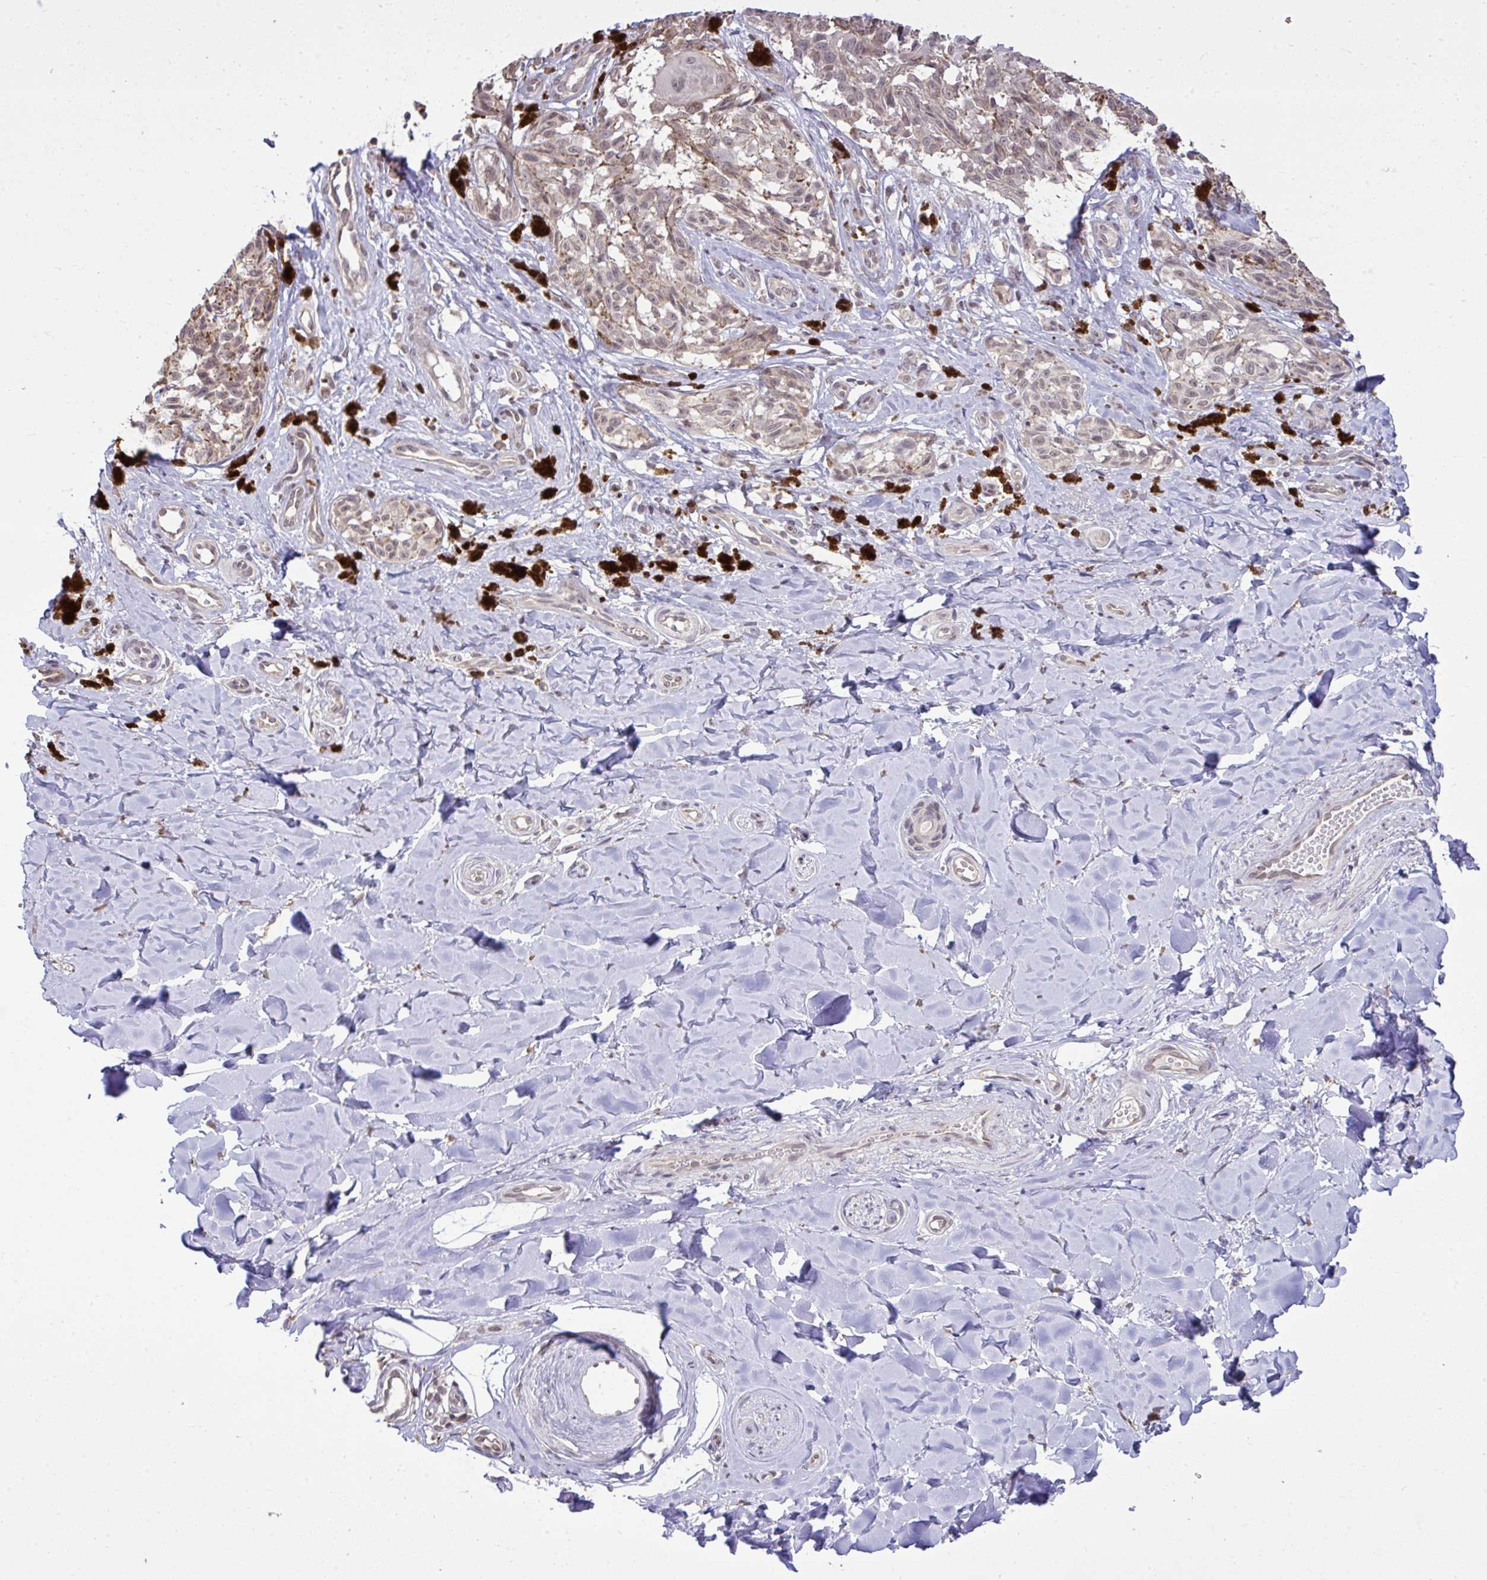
{"staining": {"intensity": "negative", "quantity": "none", "location": "none"}, "tissue": "melanoma", "cell_type": "Tumor cells", "image_type": "cancer", "snomed": [{"axis": "morphology", "description": "Malignant melanoma, NOS"}, {"axis": "topography", "description": "Skin"}], "caption": "Immunohistochemical staining of melanoma demonstrates no significant expression in tumor cells.", "gene": "CYP20A1", "patient": {"sex": "female", "age": 65}}